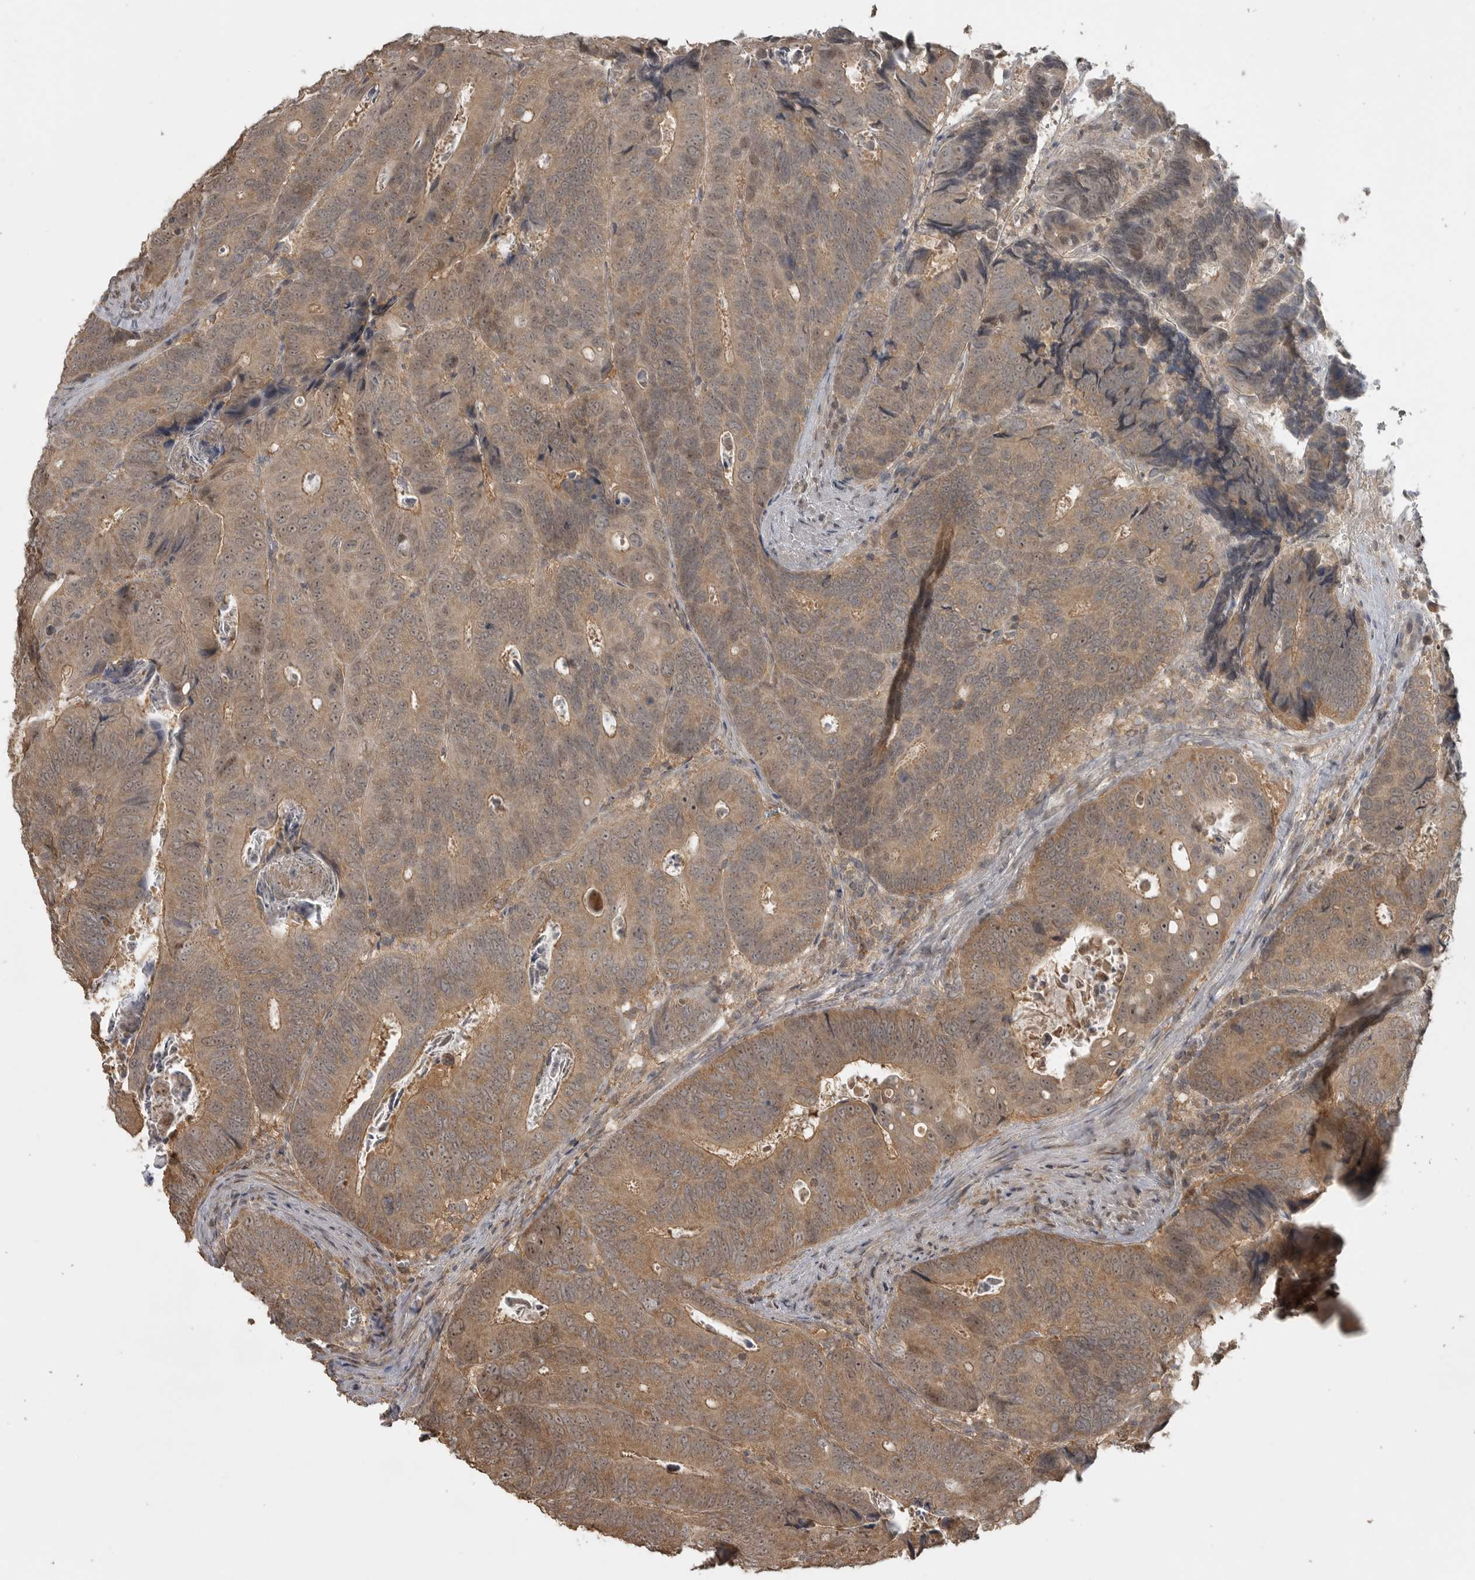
{"staining": {"intensity": "moderate", "quantity": ">75%", "location": "cytoplasmic/membranous"}, "tissue": "colorectal cancer", "cell_type": "Tumor cells", "image_type": "cancer", "snomed": [{"axis": "morphology", "description": "Inflammation, NOS"}, {"axis": "morphology", "description": "Adenocarcinoma, NOS"}, {"axis": "topography", "description": "Colon"}], "caption": "This photomicrograph shows colorectal adenocarcinoma stained with immunohistochemistry to label a protein in brown. The cytoplasmic/membranous of tumor cells show moderate positivity for the protein. Nuclei are counter-stained blue.", "gene": "LLGL1", "patient": {"sex": "male", "age": 72}}